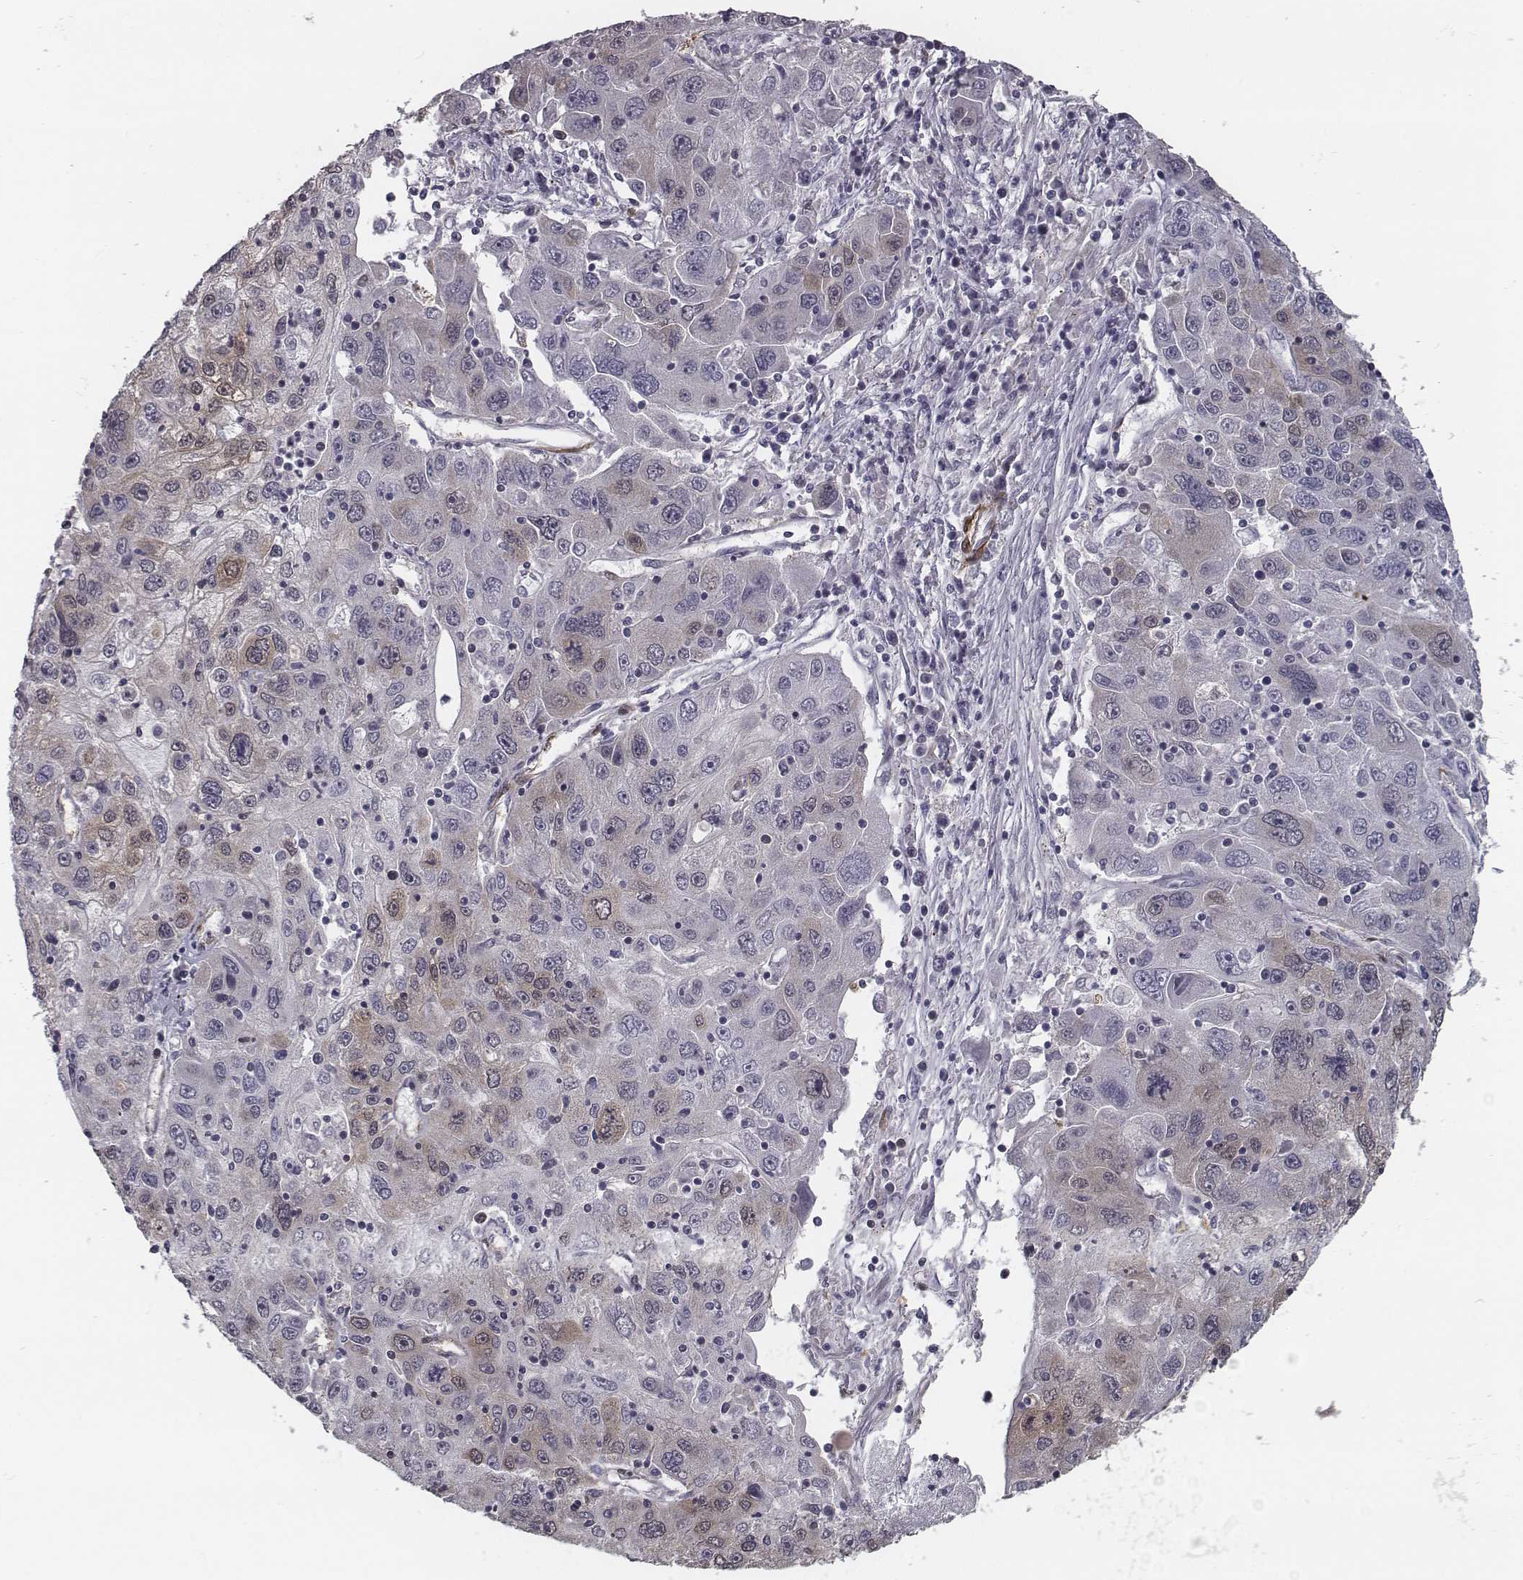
{"staining": {"intensity": "weak", "quantity": "<25%", "location": "cytoplasmic/membranous"}, "tissue": "stomach cancer", "cell_type": "Tumor cells", "image_type": "cancer", "snomed": [{"axis": "morphology", "description": "Adenocarcinoma, NOS"}, {"axis": "topography", "description": "Stomach"}], "caption": "Protein analysis of stomach cancer demonstrates no significant staining in tumor cells.", "gene": "ISYNA1", "patient": {"sex": "male", "age": 56}}